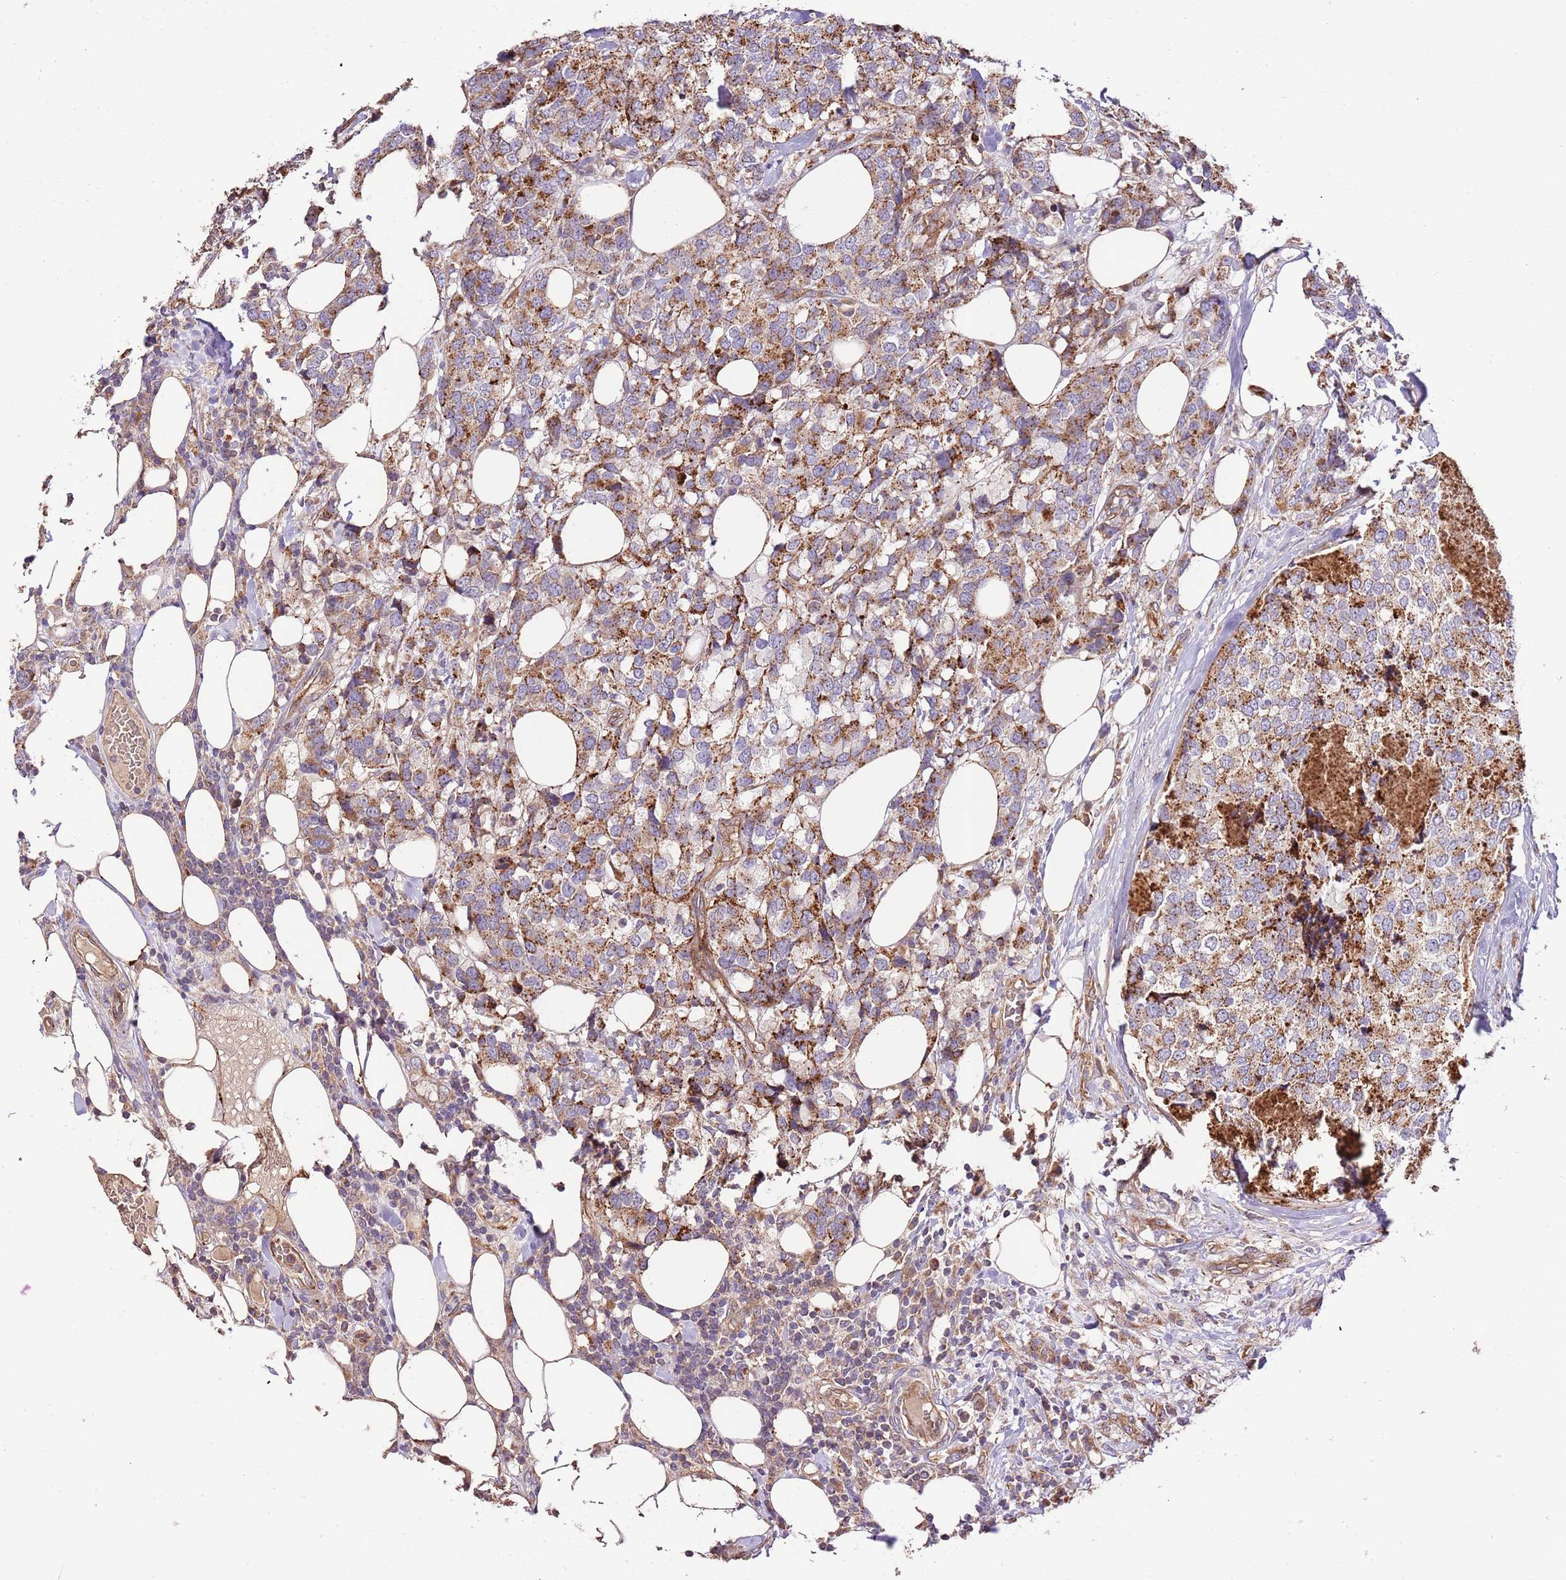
{"staining": {"intensity": "moderate", "quantity": ">75%", "location": "cytoplasmic/membranous"}, "tissue": "breast cancer", "cell_type": "Tumor cells", "image_type": "cancer", "snomed": [{"axis": "morphology", "description": "Lobular carcinoma"}, {"axis": "topography", "description": "Breast"}], "caption": "Immunohistochemistry of human breast cancer (lobular carcinoma) reveals medium levels of moderate cytoplasmic/membranous expression in about >75% of tumor cells.", "gene": "DOCK6", "patient": {"sex": "female", "age": 59}}